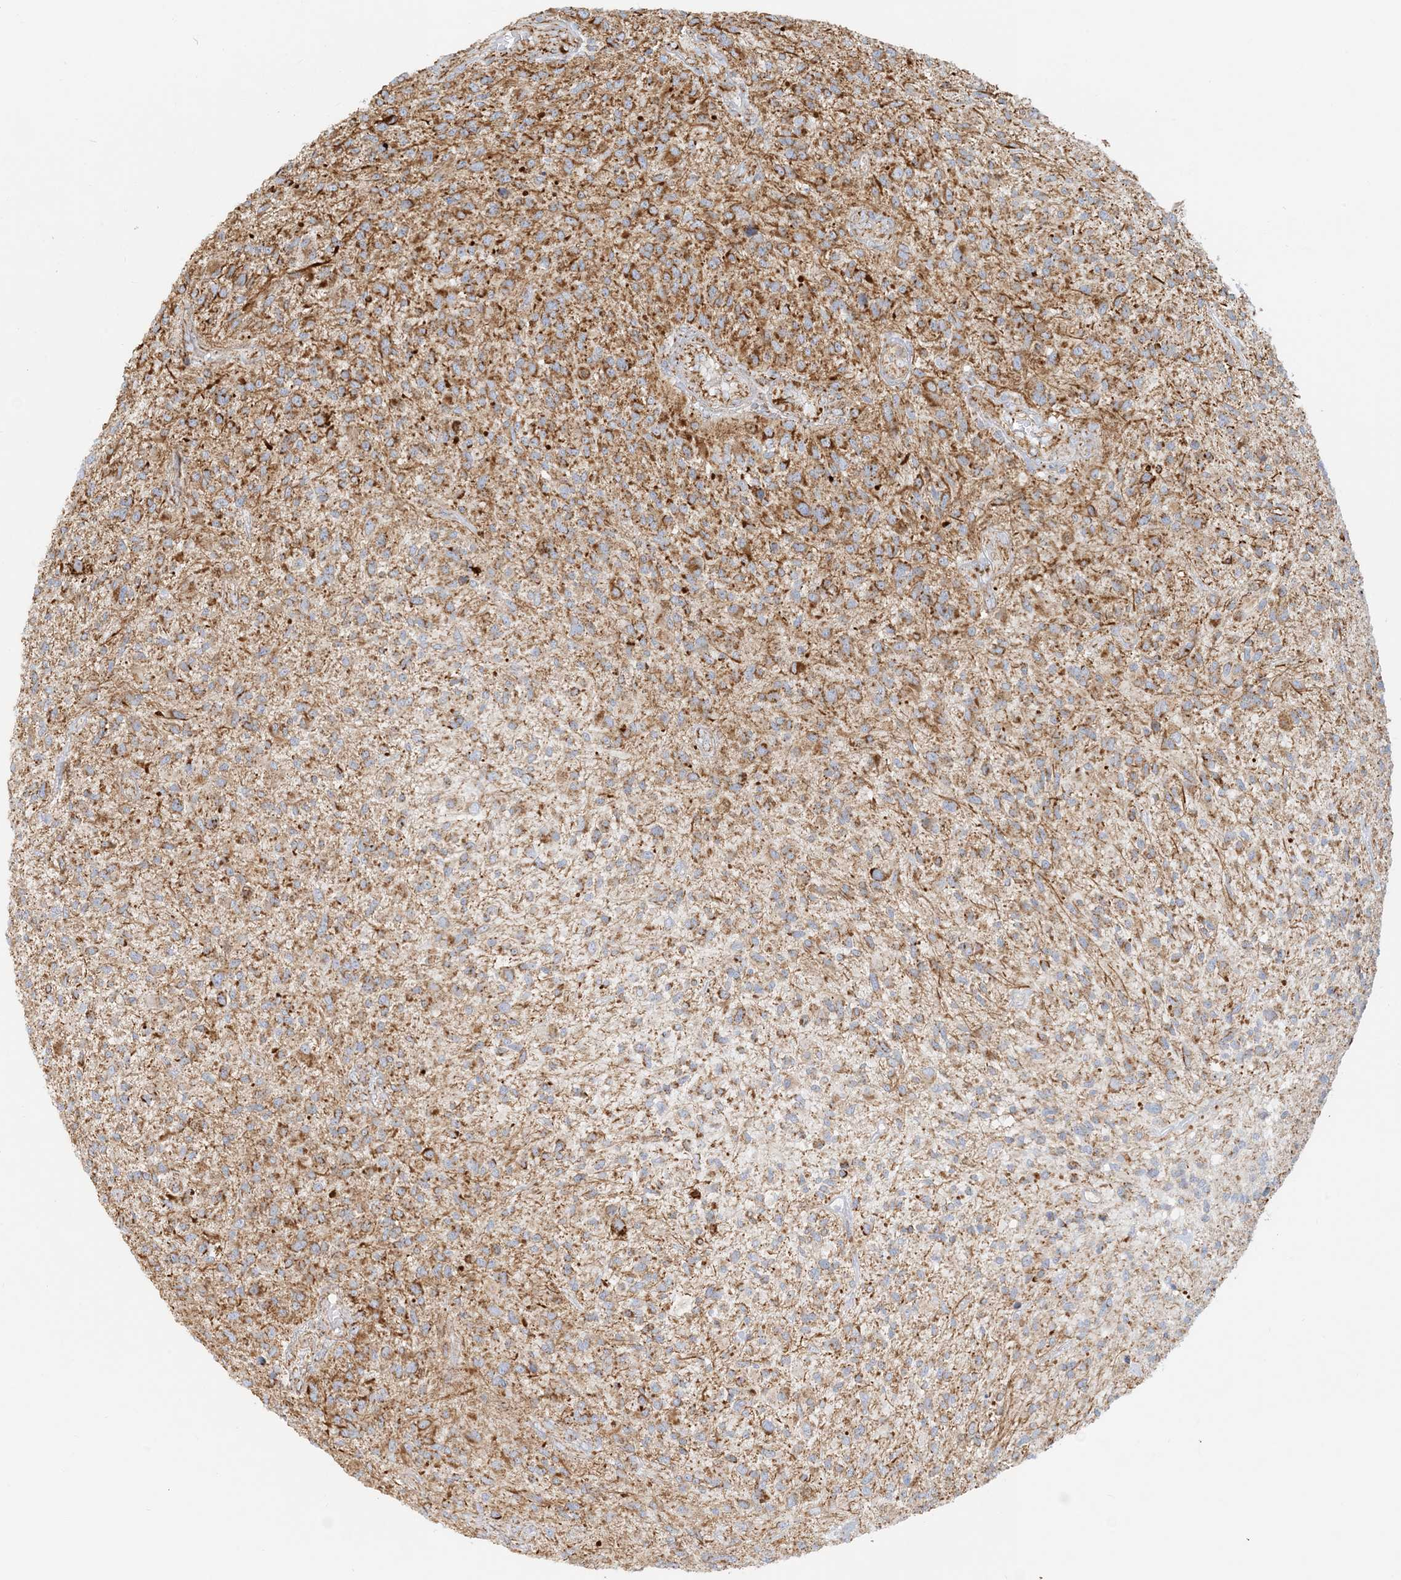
{"staining": {"intensity": "moderate", "quantity": ">75%", "location": "cytoplasmic/membranous"}, "tissue": "glioma", "cell_type": "Tumor cells", "image_type": "cancer", "snomed": [{"axis": "morphology", "description": "Glioma, malignant, High grade"}, {"axis": "topography", "description": "Brain"}], "caption": "Human high-grade glioma (malignant) stained for a protein (brown) reveals moderate cytoplasmic/membranous positive expression in approximately >75% of tumor cells.", "gene": "COA3", "patient": {"sex": "male", "age": 47}}